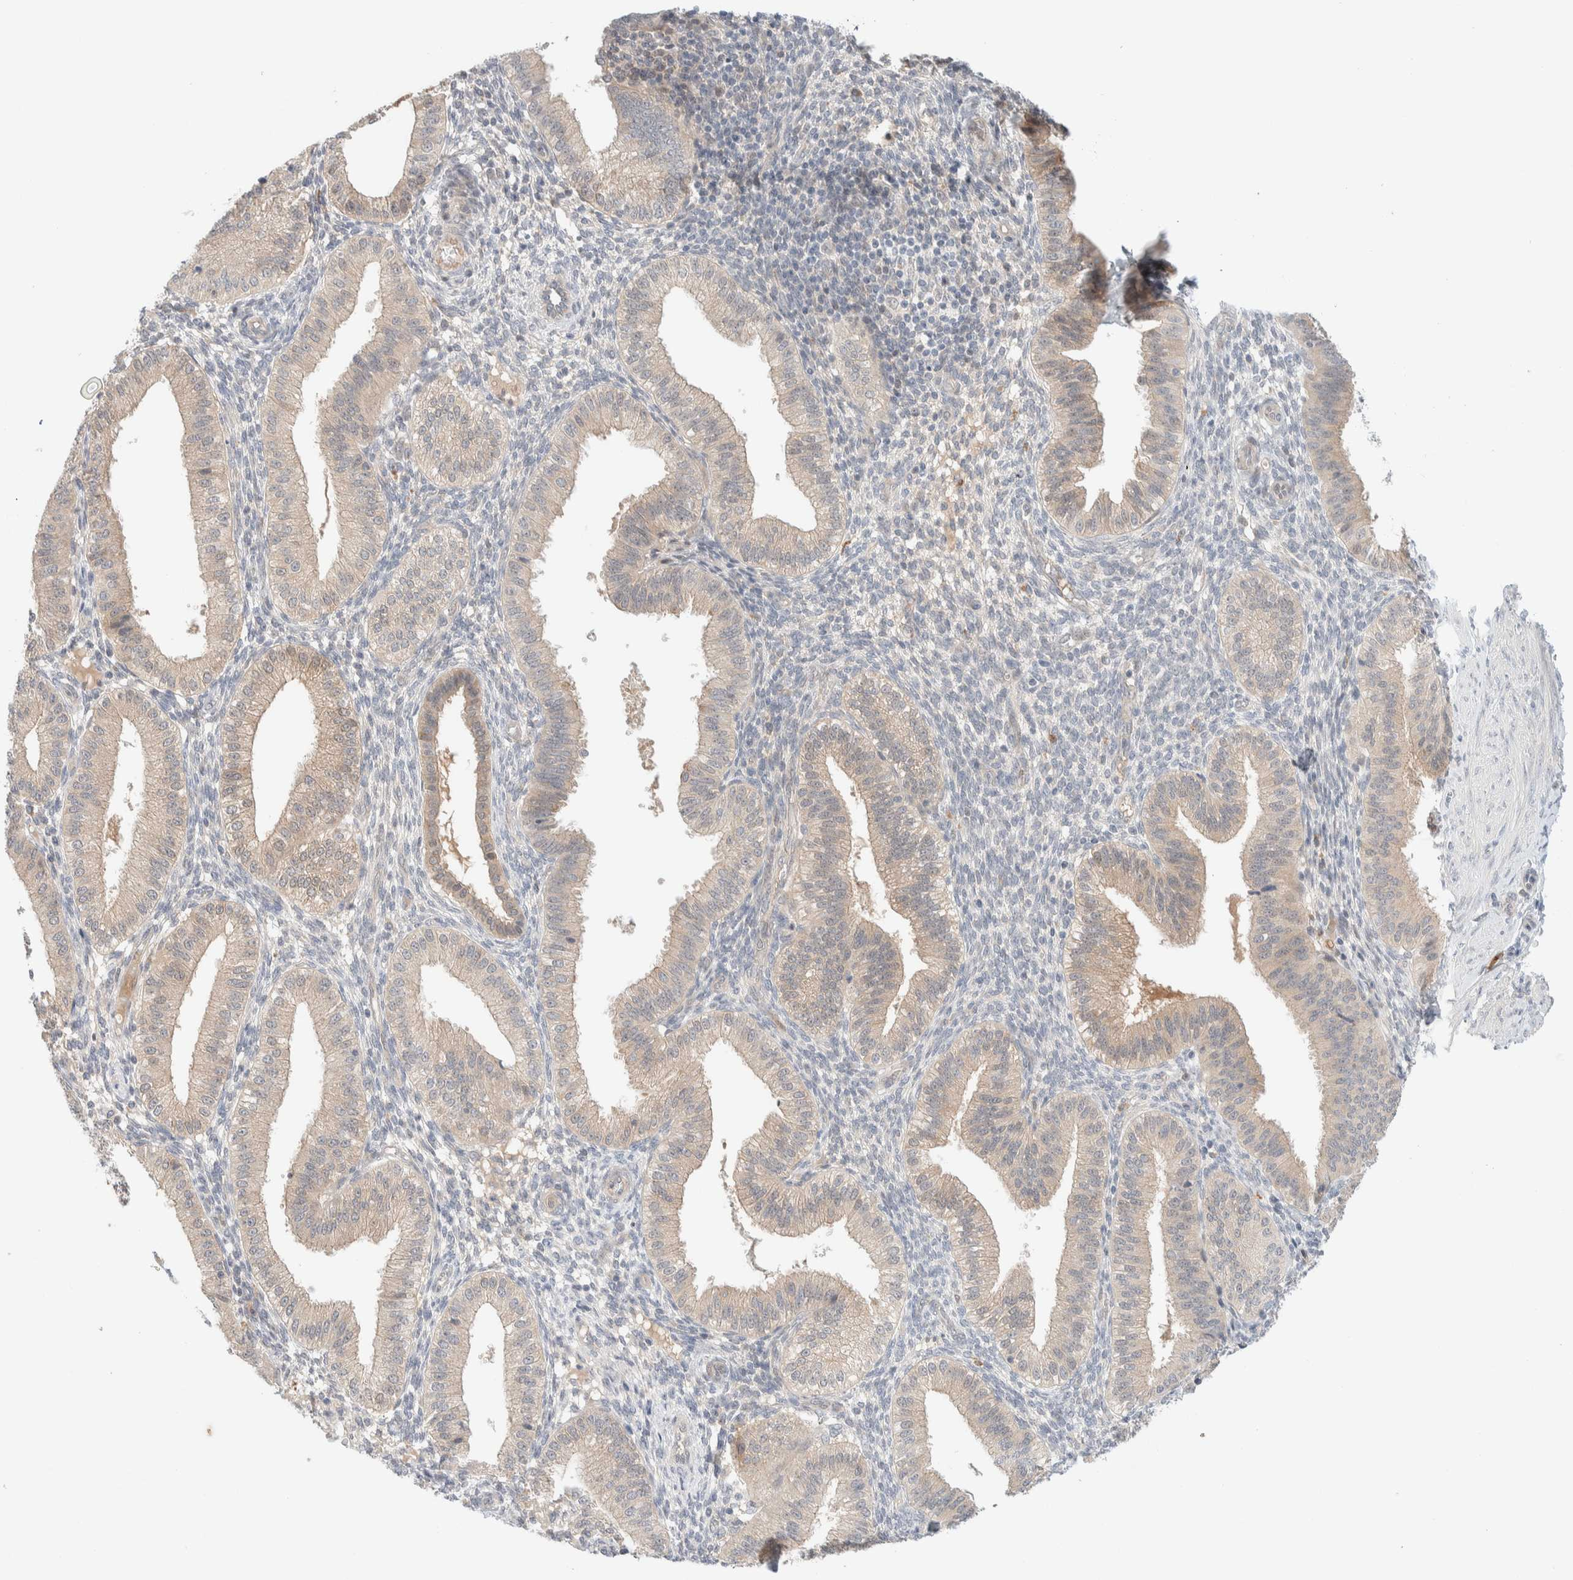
{"staining": {"intensity": "negative", "quantity": "none", "location": "none"}, "tissue": "endometrium", "cell_type": "Cells in endometrial stroma", "image_type": "normal", "snomed": [{"axis": "morphology", "description": "Normal tissue, NOS"}, {"axis": "topography", "description": "Endometrium"}], "caption": "Cells in endometrial stroma show no significant protein positivity in unremarkable endometrium. (Brightfield microscopy of DAB (3,3'-diaminobenzidine) immunohistochemistry (IHC) at high magnification).", "gene": "CHKA", "patient": {"sex": "female", "age": 39}}